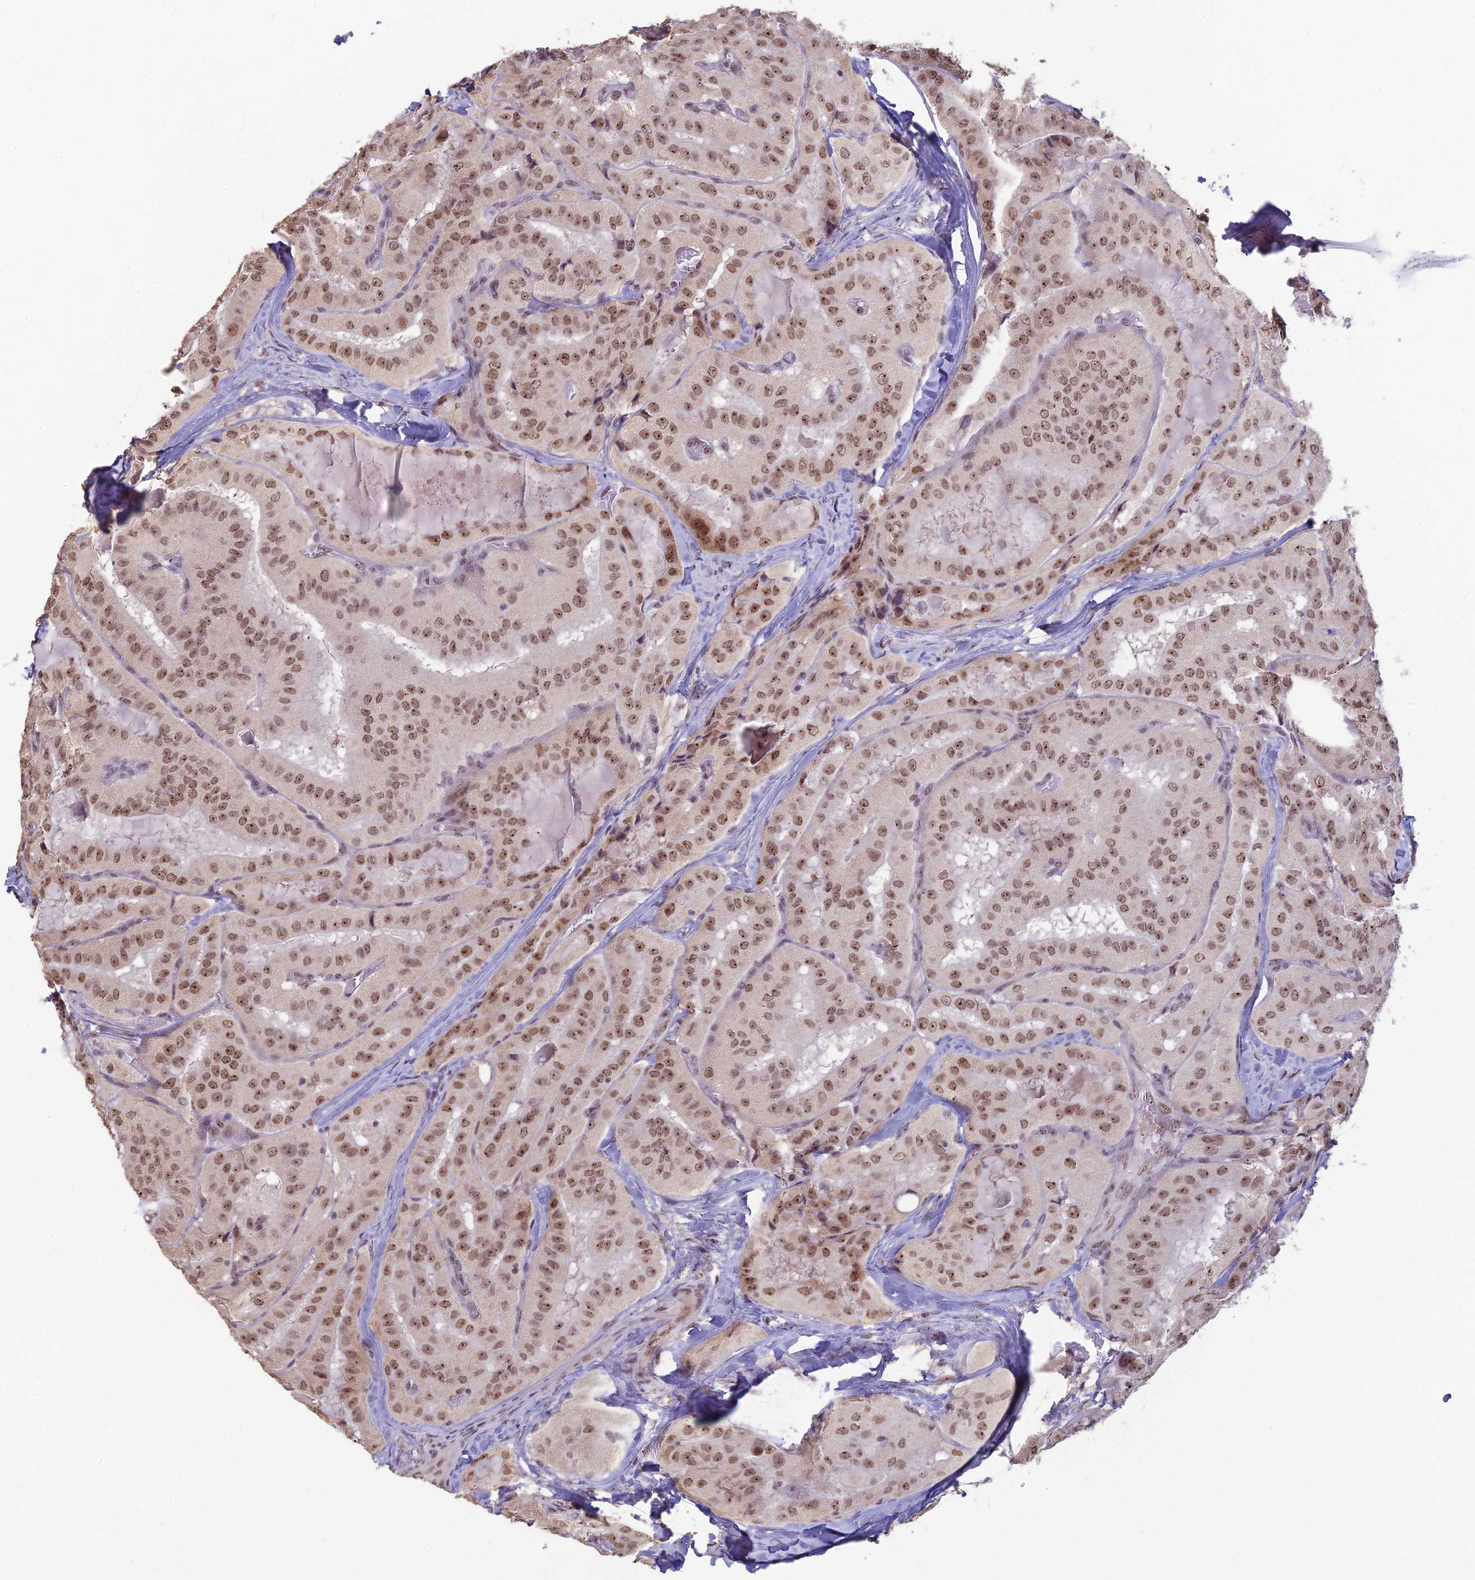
{"staining": {"intensity": "moderate", "quantity": ">75%", "location": "nuclear"}, "tissue": "thyroid cancer", "cell_type": "Tumor cells", "image_type": "cancer", "snomed": [{"axis": "morphology", "description": "Normal tissue, NOS"}, {"axis": "morphology", "description": "Papillary adenocarcinoma, NOS"}, {"axis": "topography", "description": "Thyroid gland"}], "caption": "Brown immunohistochemical staining in human thyroid papillary adenocarcinoma shows moderate nuclear staining in approximately >75% of tumor cells.", "gene": "POLR1G", "patient": {"sex": "female", "age": 59}}